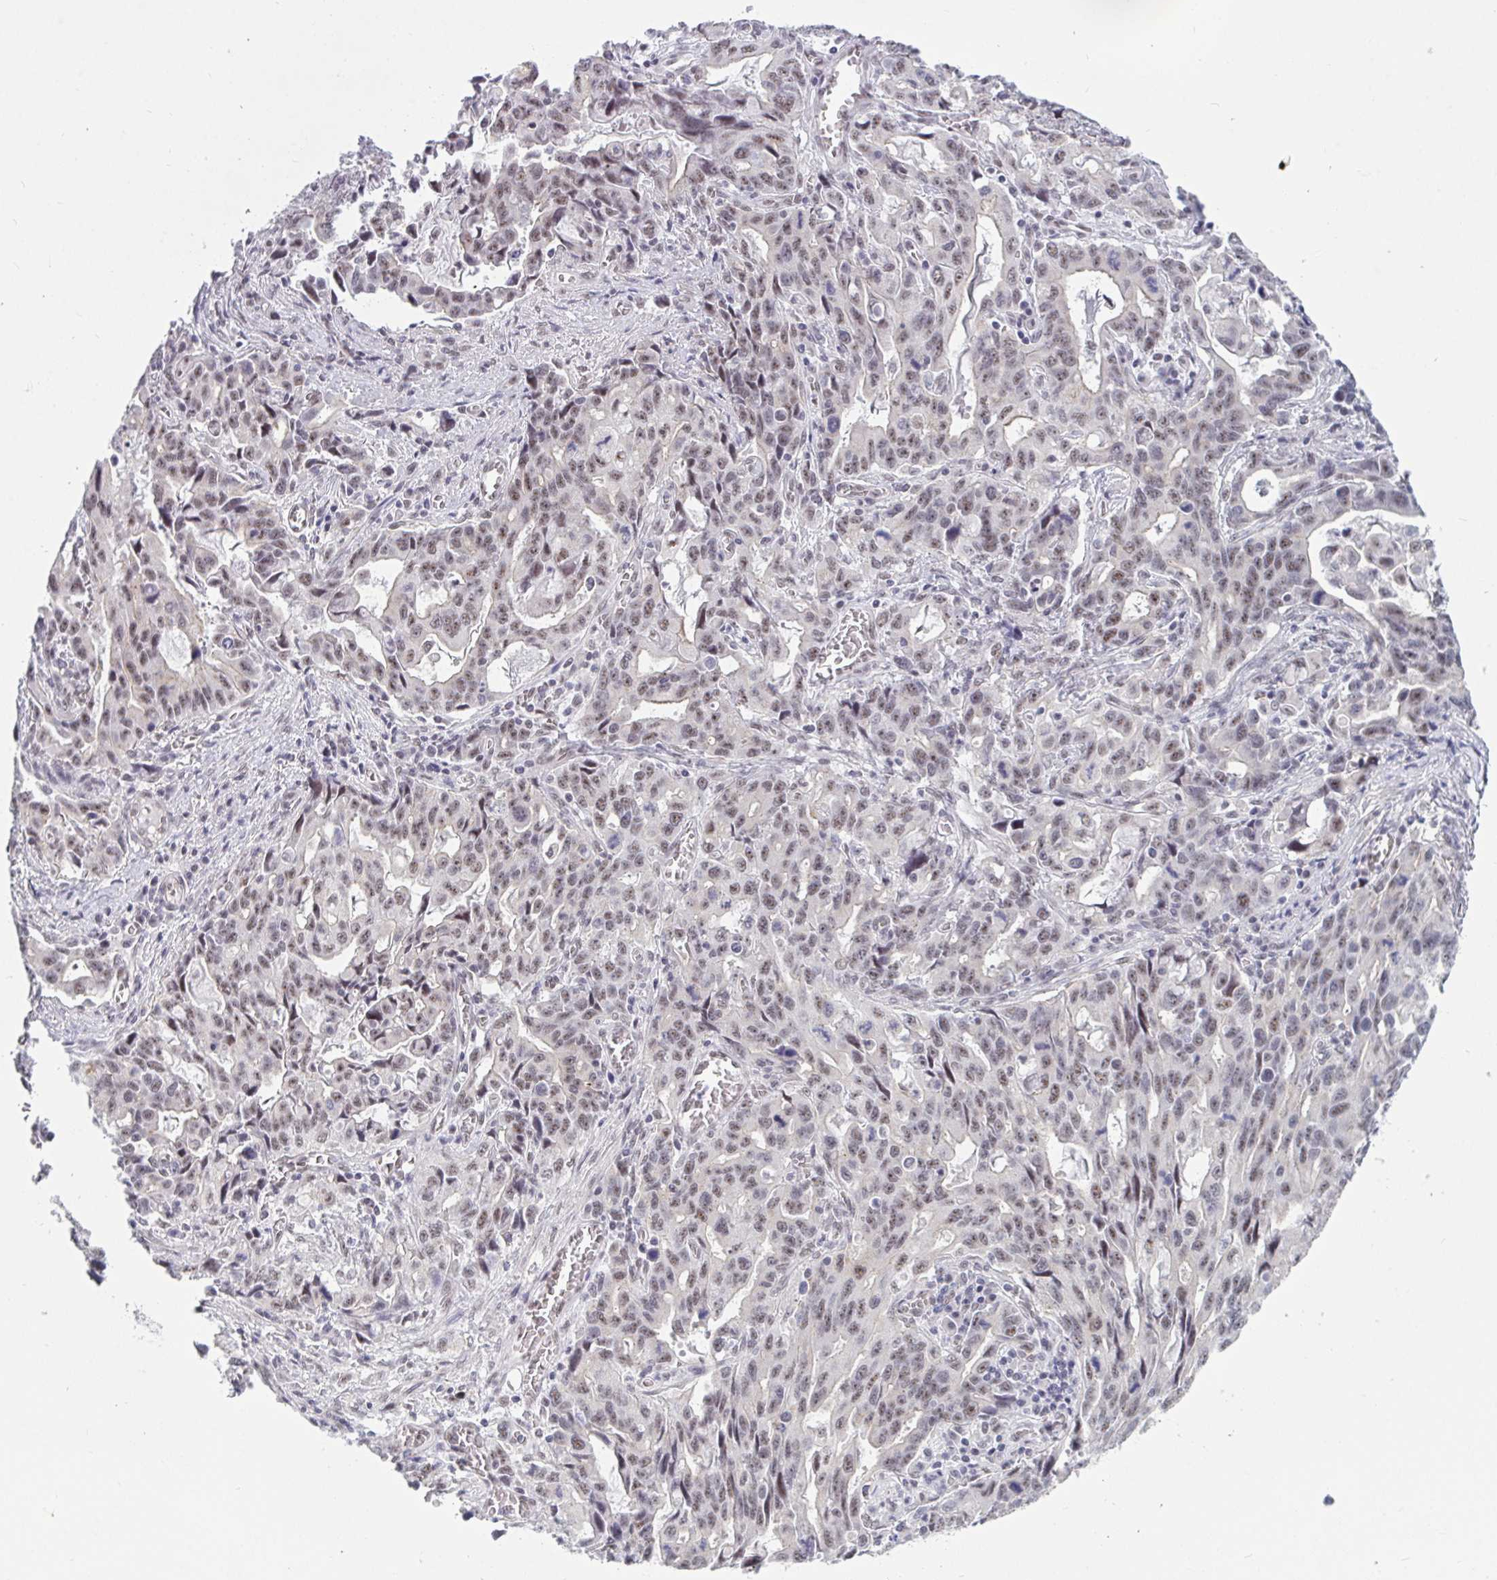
{"staining": {"intensity": "weak", "quantity": "25%-75%", "location": "nuclear"}, "tissue": "stomach cancer", "cell_type": "Tumor cells", "image_type": "cancer", "snomed": [{"axis": "morphology", "description": "Adenocarcinoma, NOS"}, {"axis": "topography", "description": "Stomach, upper"}], "caption": "Immunohistochemical staining of stomach cancer shows low levels of weak nuclear positivity in about 25%-75% of tumor cells.", "gene": "PRR14", "patient": {"sex": "male", "age": 85}}